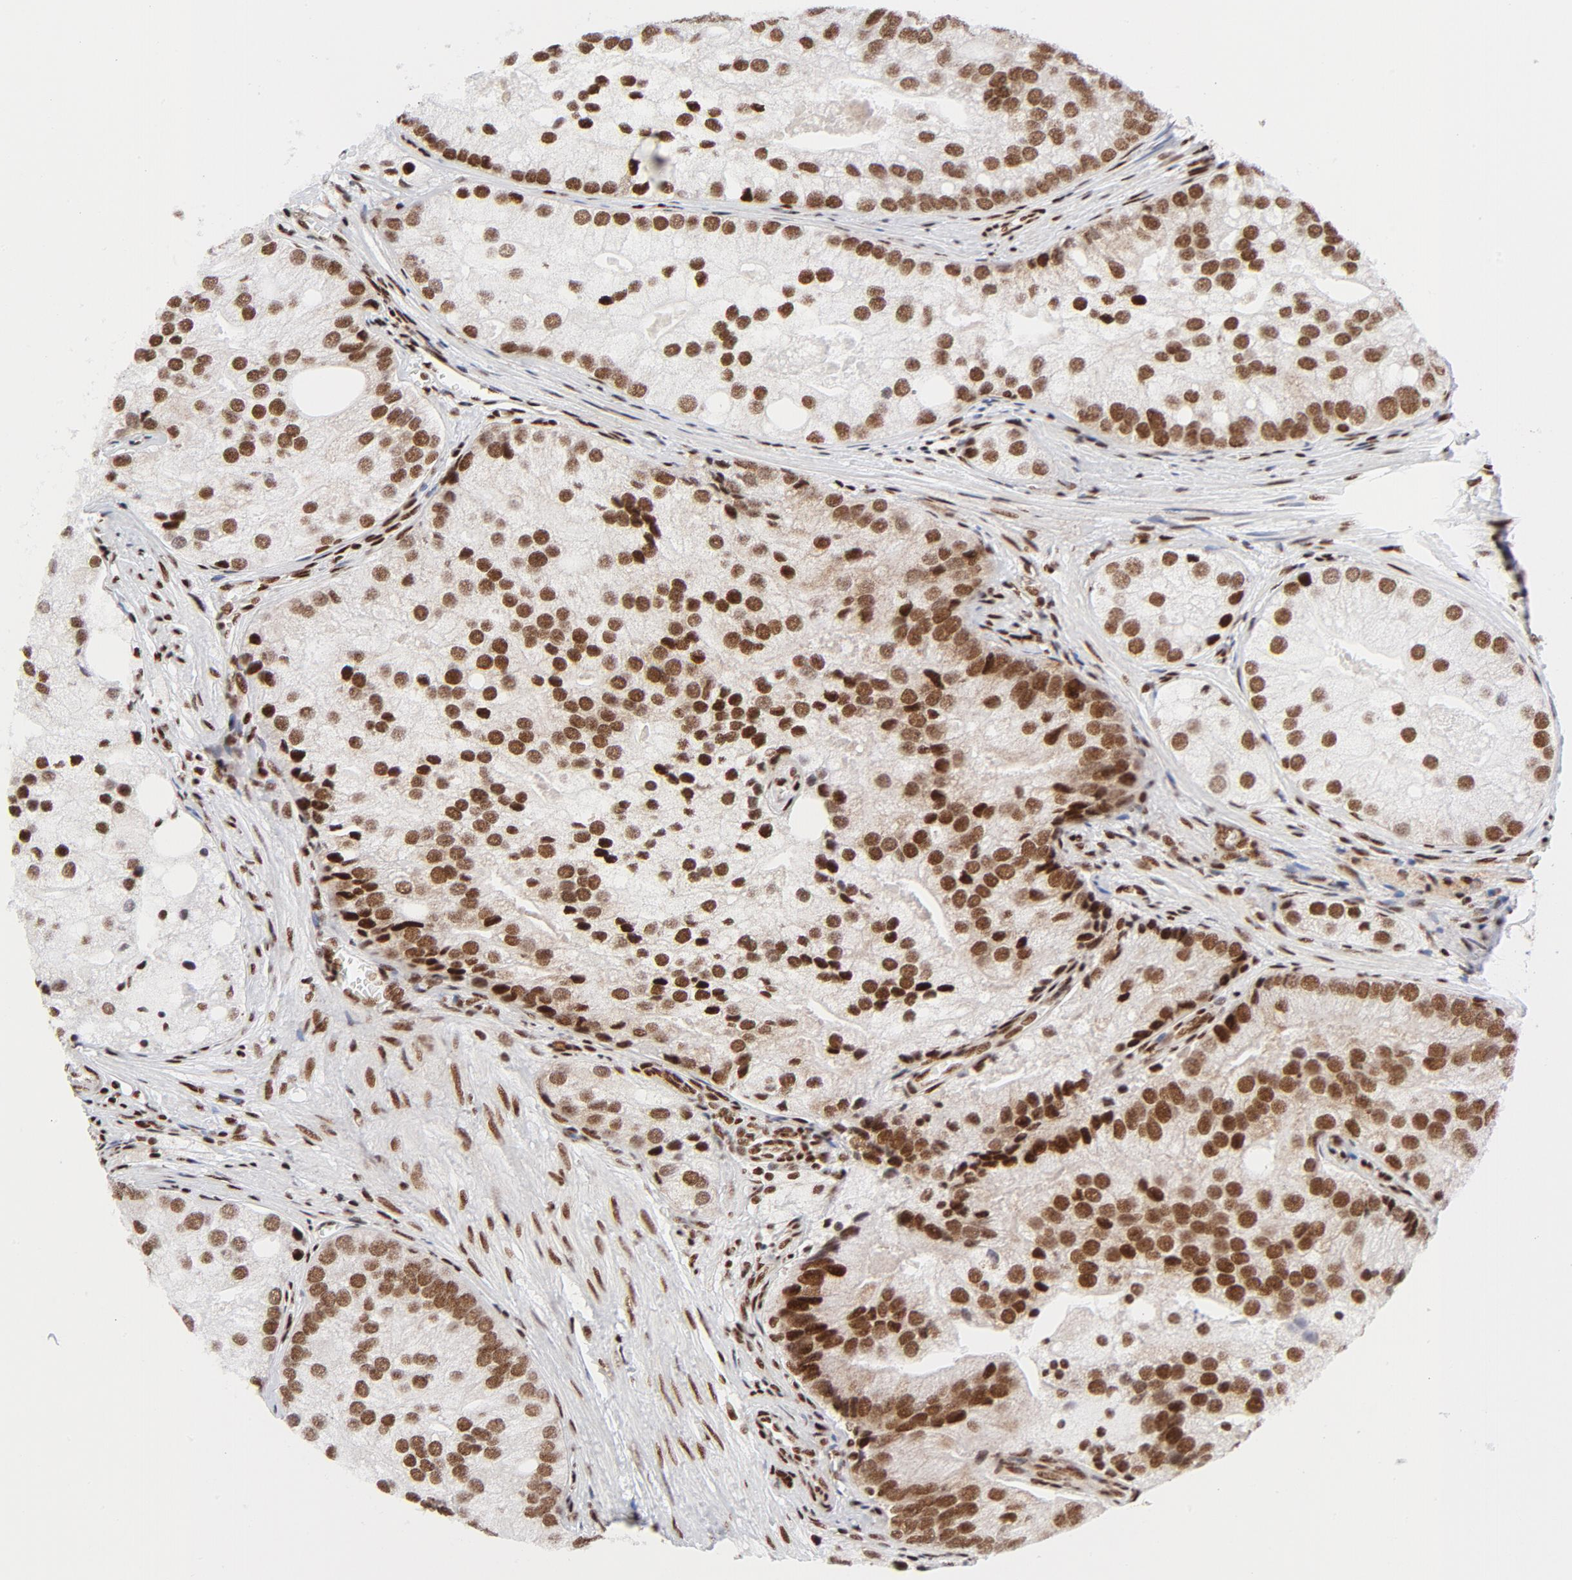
{"staining": {"intensity": "strong", "quantity": ">75%", "location": "nuclear"}, "tissue": "prostate cancer", "cell_type": "Tumor cells", "image_type": "cancer", "snomed": [{"axis": "morphology", "description": "Adenocarcinoma, Low grade"}, {"axis": "topography", "description": "Prostate"}], "caption": "There is high levels of strong nuclear expression in tumor cells of prostate cancer, as demonstrated by immunohistochemical staining (brown color).", "gene": "NFYB", "patient": {"sex": "male", "age": 69}}